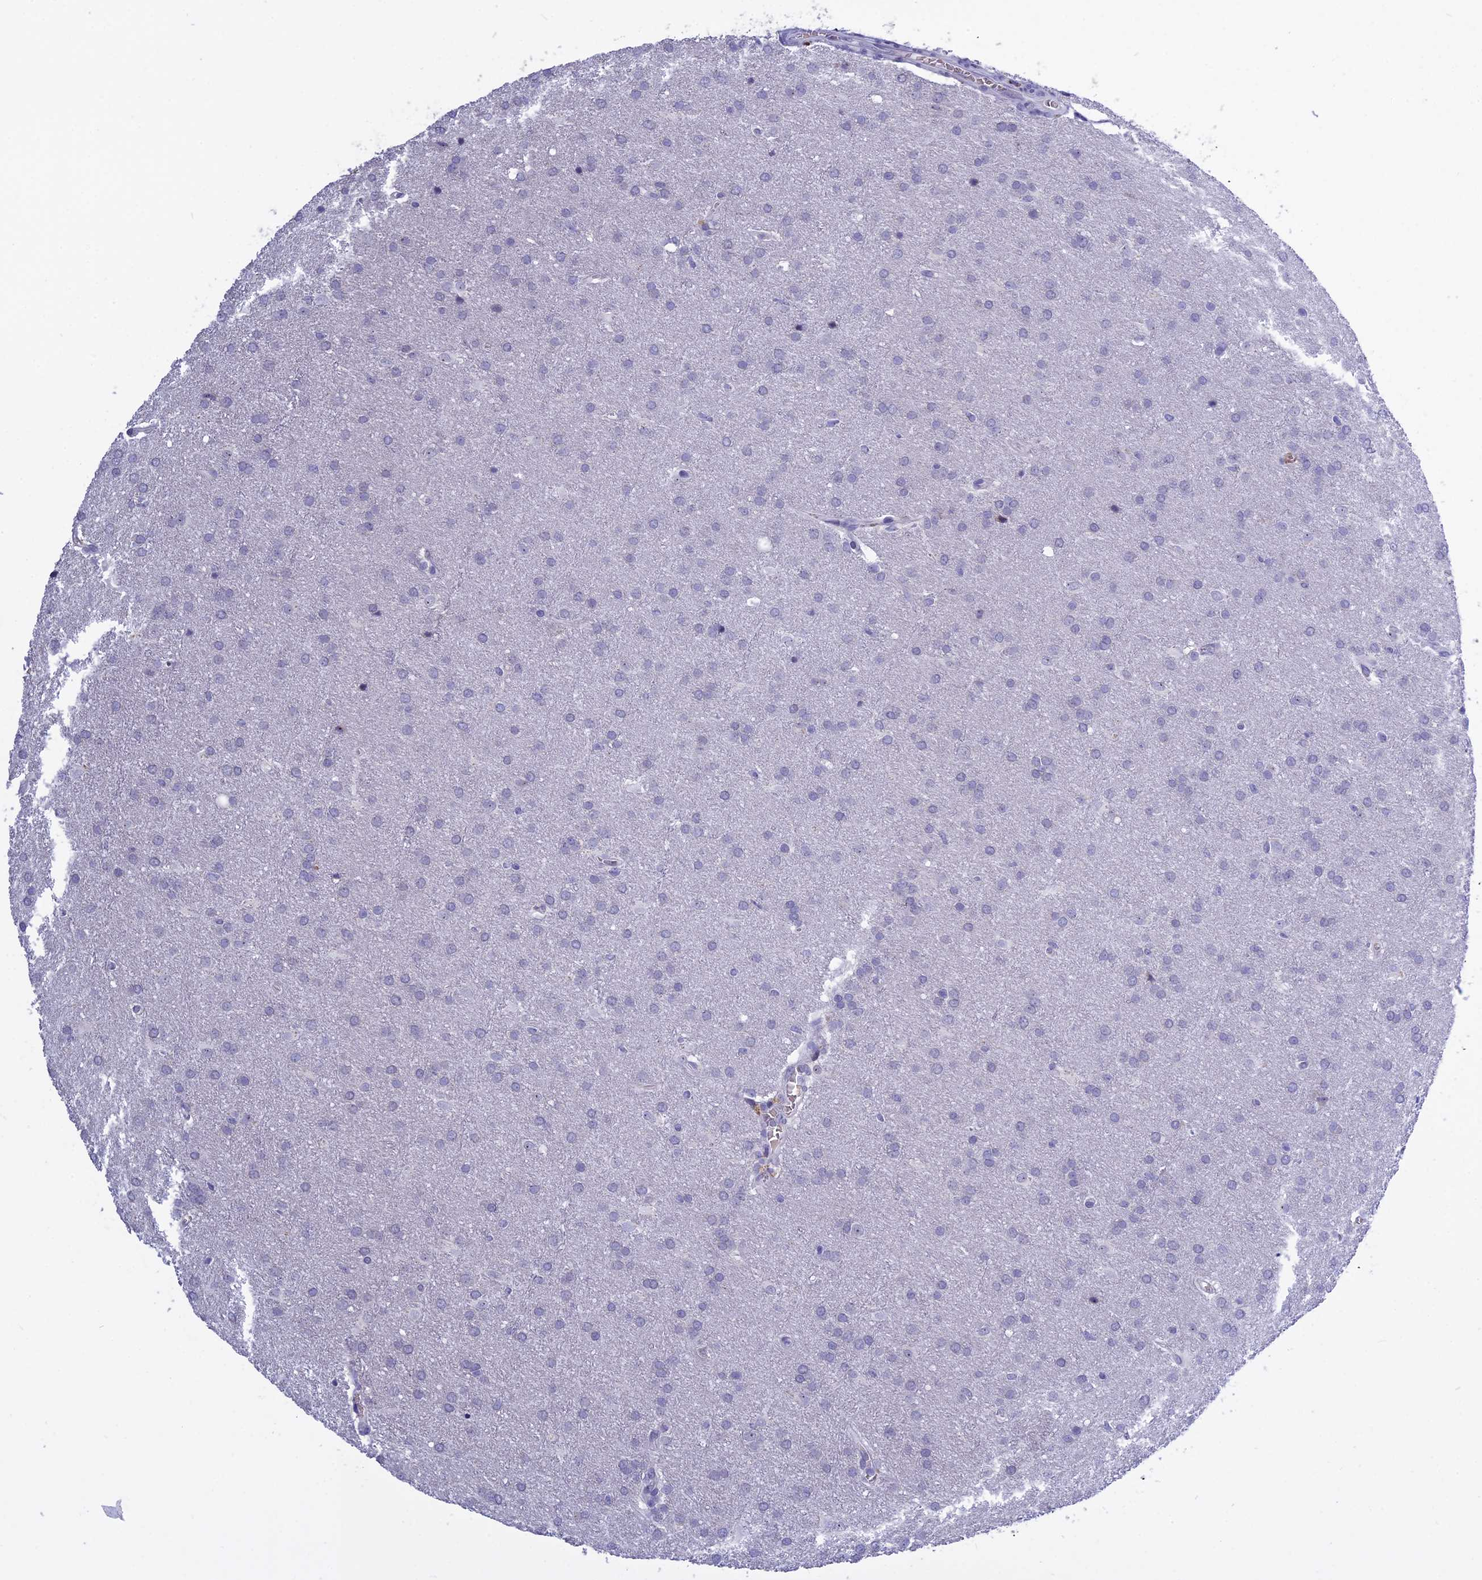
{"staining": {"intensity": "negative", "quantity": "none", "location": "none"}, "tissue": "glioma", "cell_type": "Tumor cells", "image_type": "cancer", "snomed": [{"axis": "morphology", "description": "Glioma, malignant, Low grade"}, {"axis": "topography", "description": "Brain"}], "caption": "High magnification brightfield microscopy of low-grade glioma (malignant) stained with DAB (3,3'-diaminobenzidine) (brown) and counterstained with hematoxylin (blue): tumor cells show no significant positivity.", "gene": "KNOP1", "patient": {"sex": "female", "age": 32}}